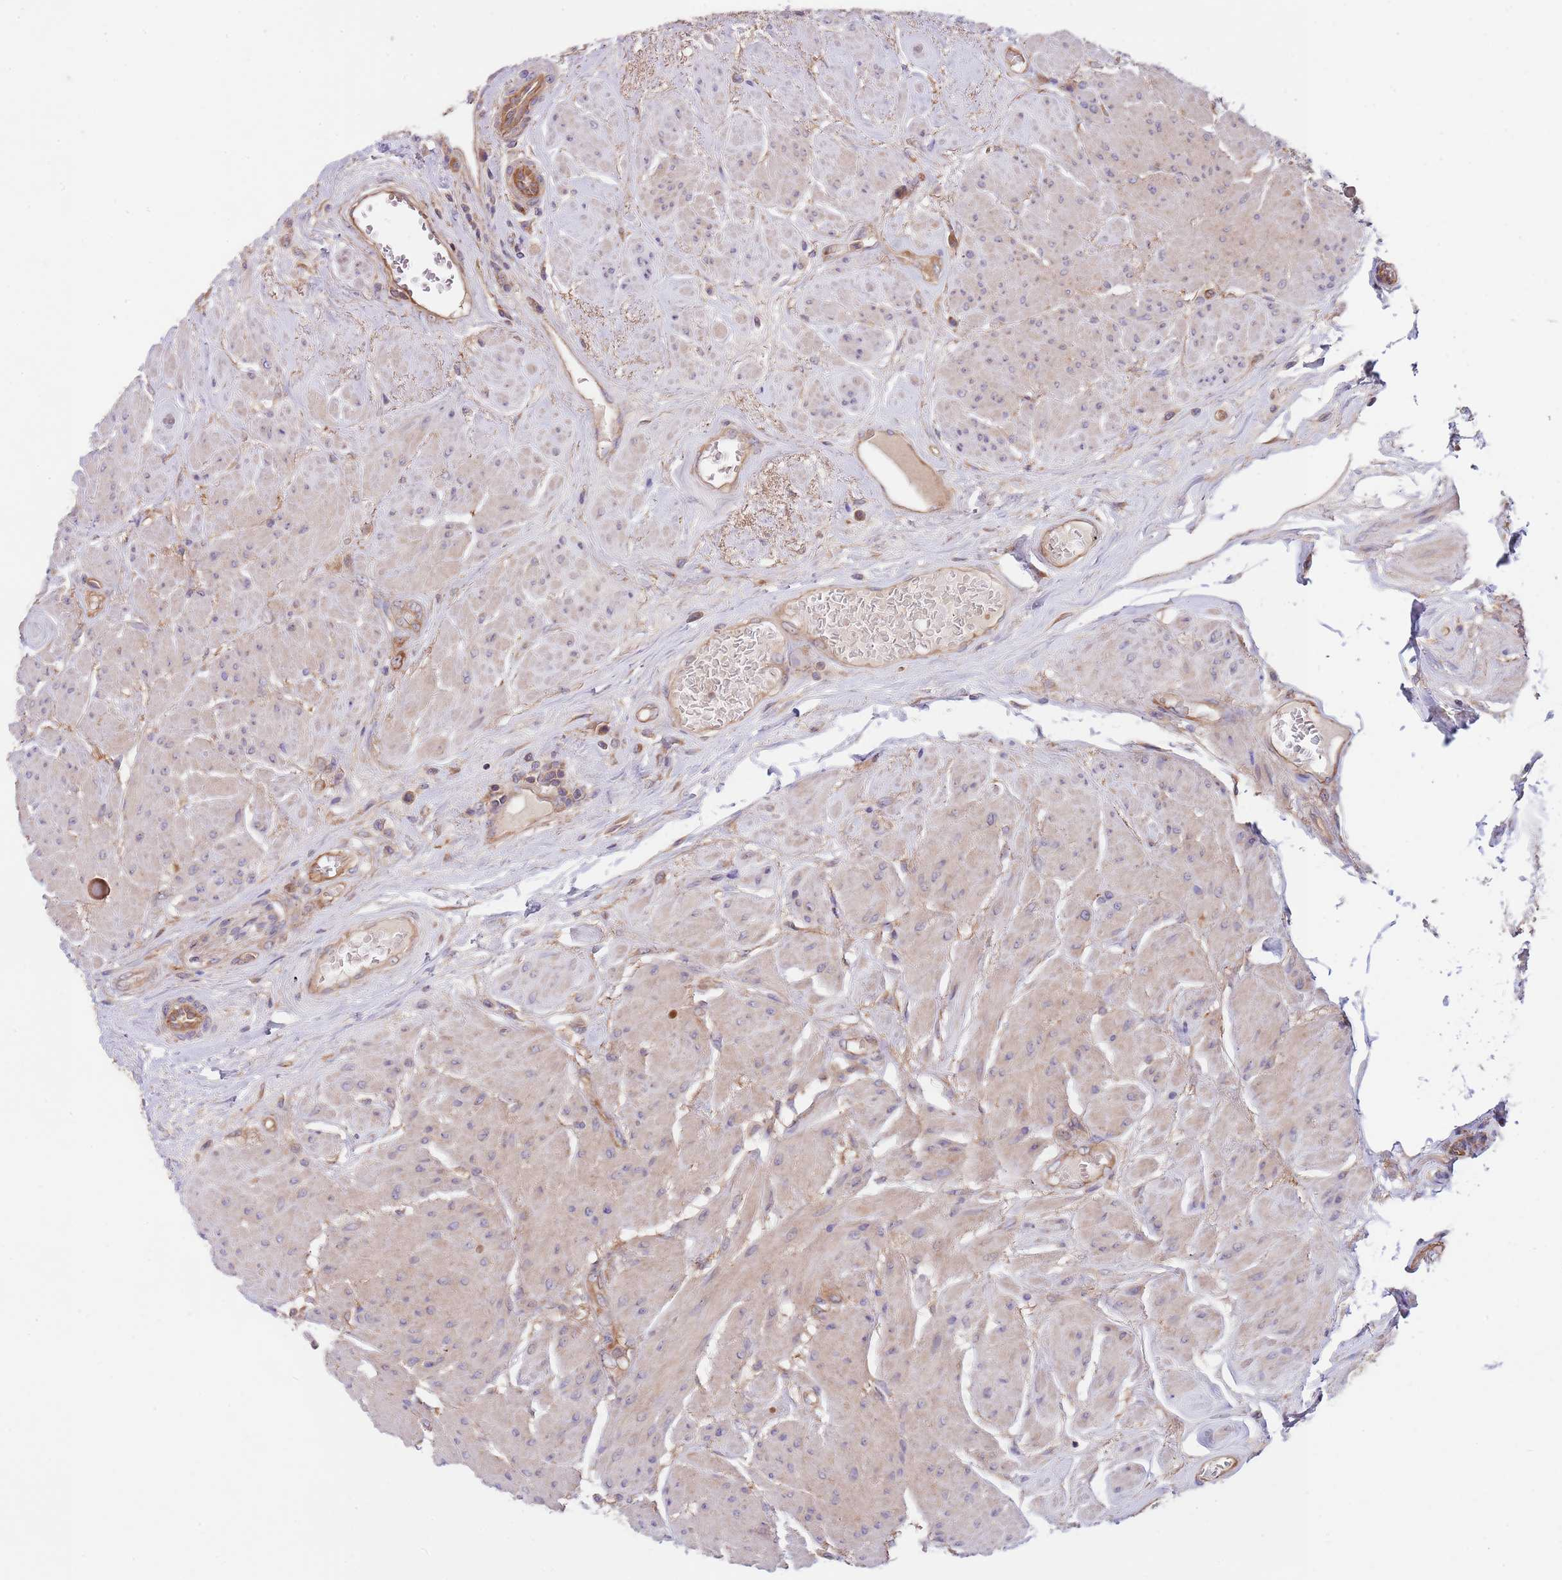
{"staining": {"intensity": "negative", "quantity": "none", "location": "none"}, "tissue": "urothelial cancer", "cell_type": "Tumor cells", "image_type": "cancer", "snomed": [{"axis": "morphology", "description": "Urothelial carcinoma, High grade"}, {"axis": "topography", "description": "Urinary bladder"}], "caption": "DAB immunohistochemical staining of human urothelial carcinoma (high-grade) demonstrates no significant staining in tumor cells. (Immunohistochemistry (ihc), brightfield microscopy, high magnification).", "gene": "EIF3F", "patient": {"sex": "female", "age": 63}}